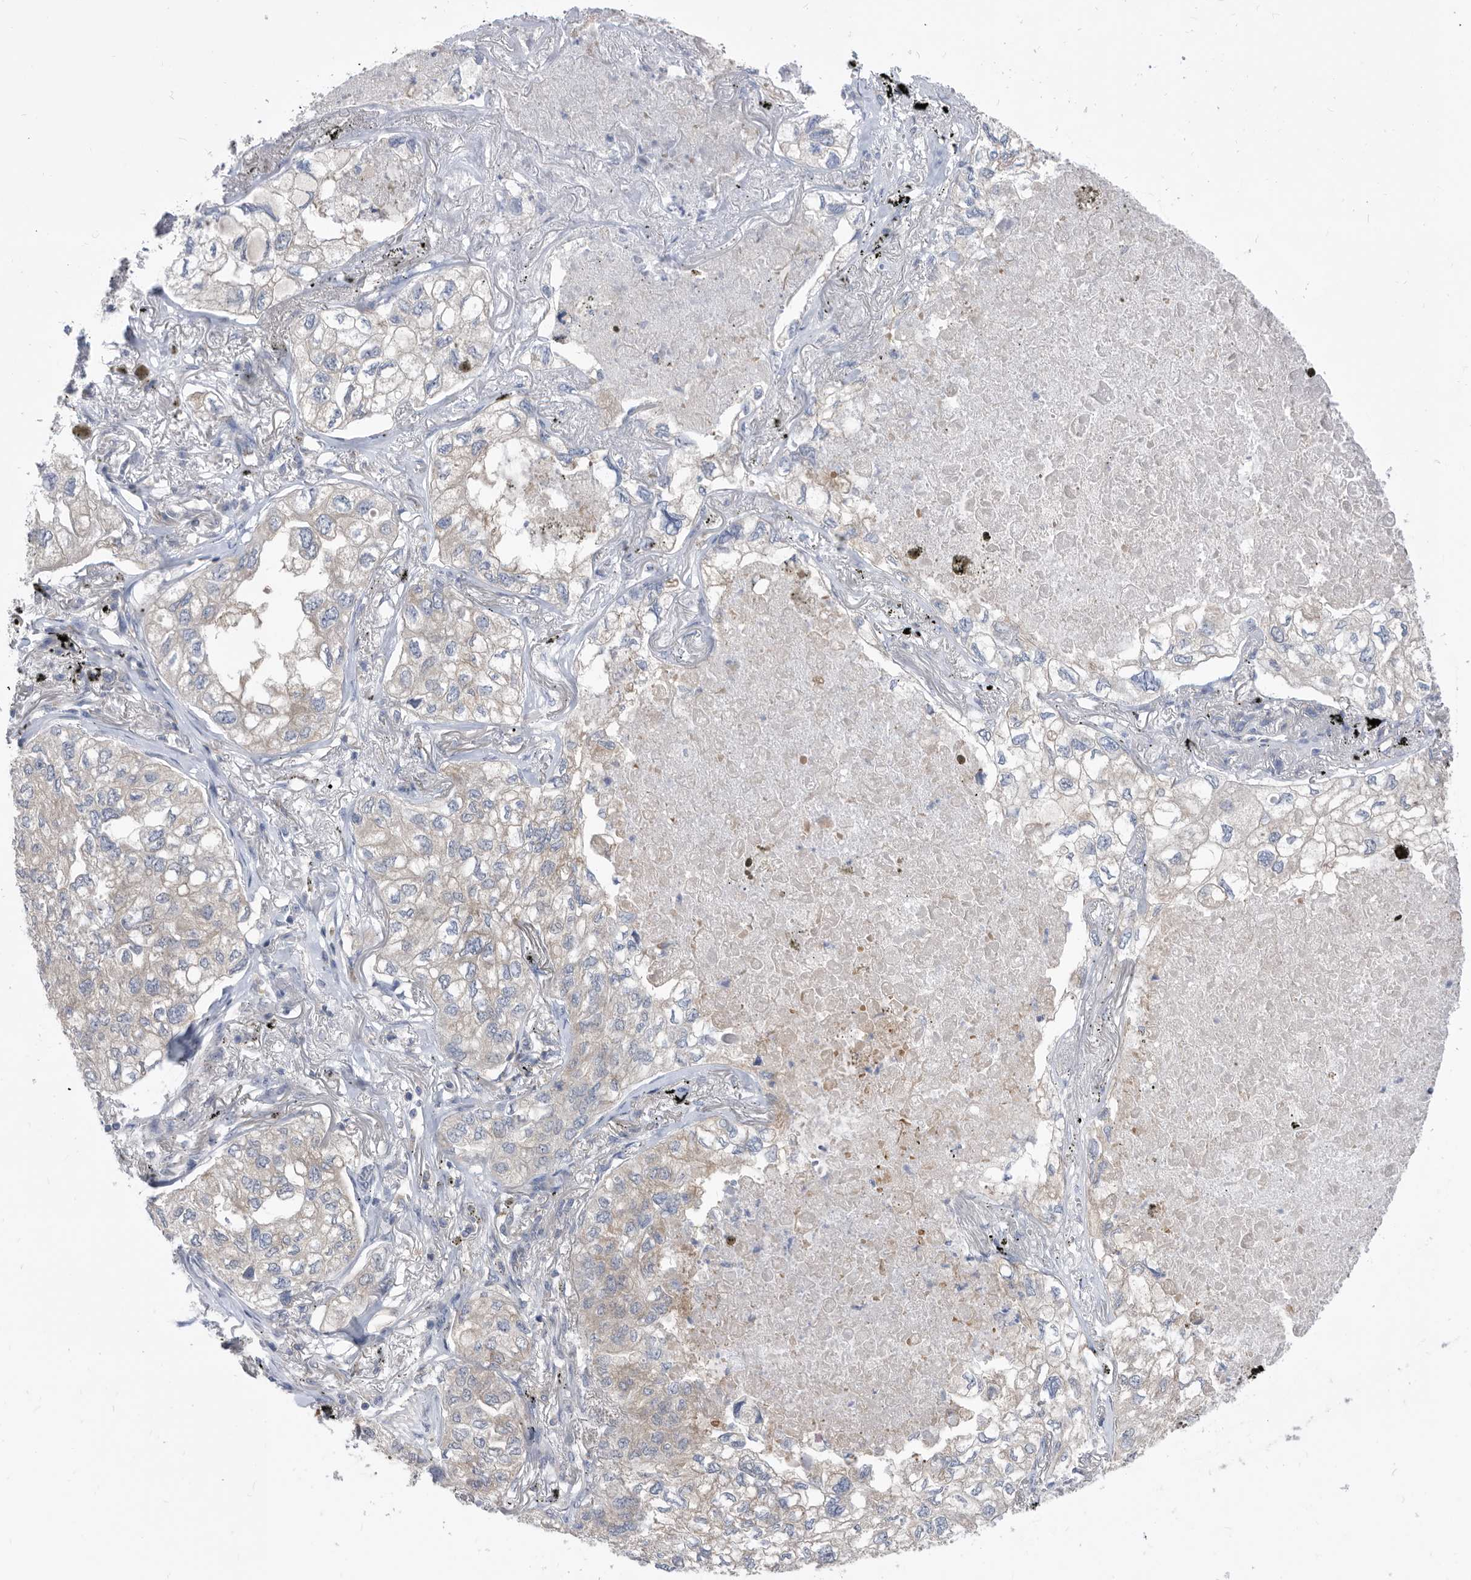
{"staining": {"intensity": "weak", "quantity": "<25%", "location": "cytoplasmic/membranous"}, "tissue": "lung cancer", "cell_type": "Tumor cells", "image_type": "cancer", "snomed": [{"axis": "morphology", "description": "Adenocarcinoma, NOS"}, {"axis": "topography", "description": "Lung"}], "caption": "Human lung adenocarcinoma stained for a protein using immunohistochemistry (IHC) demonstrates no positivity in tumor cells.", "gene": "CCT4", "patient": {"sex": "male", "age": 65}}